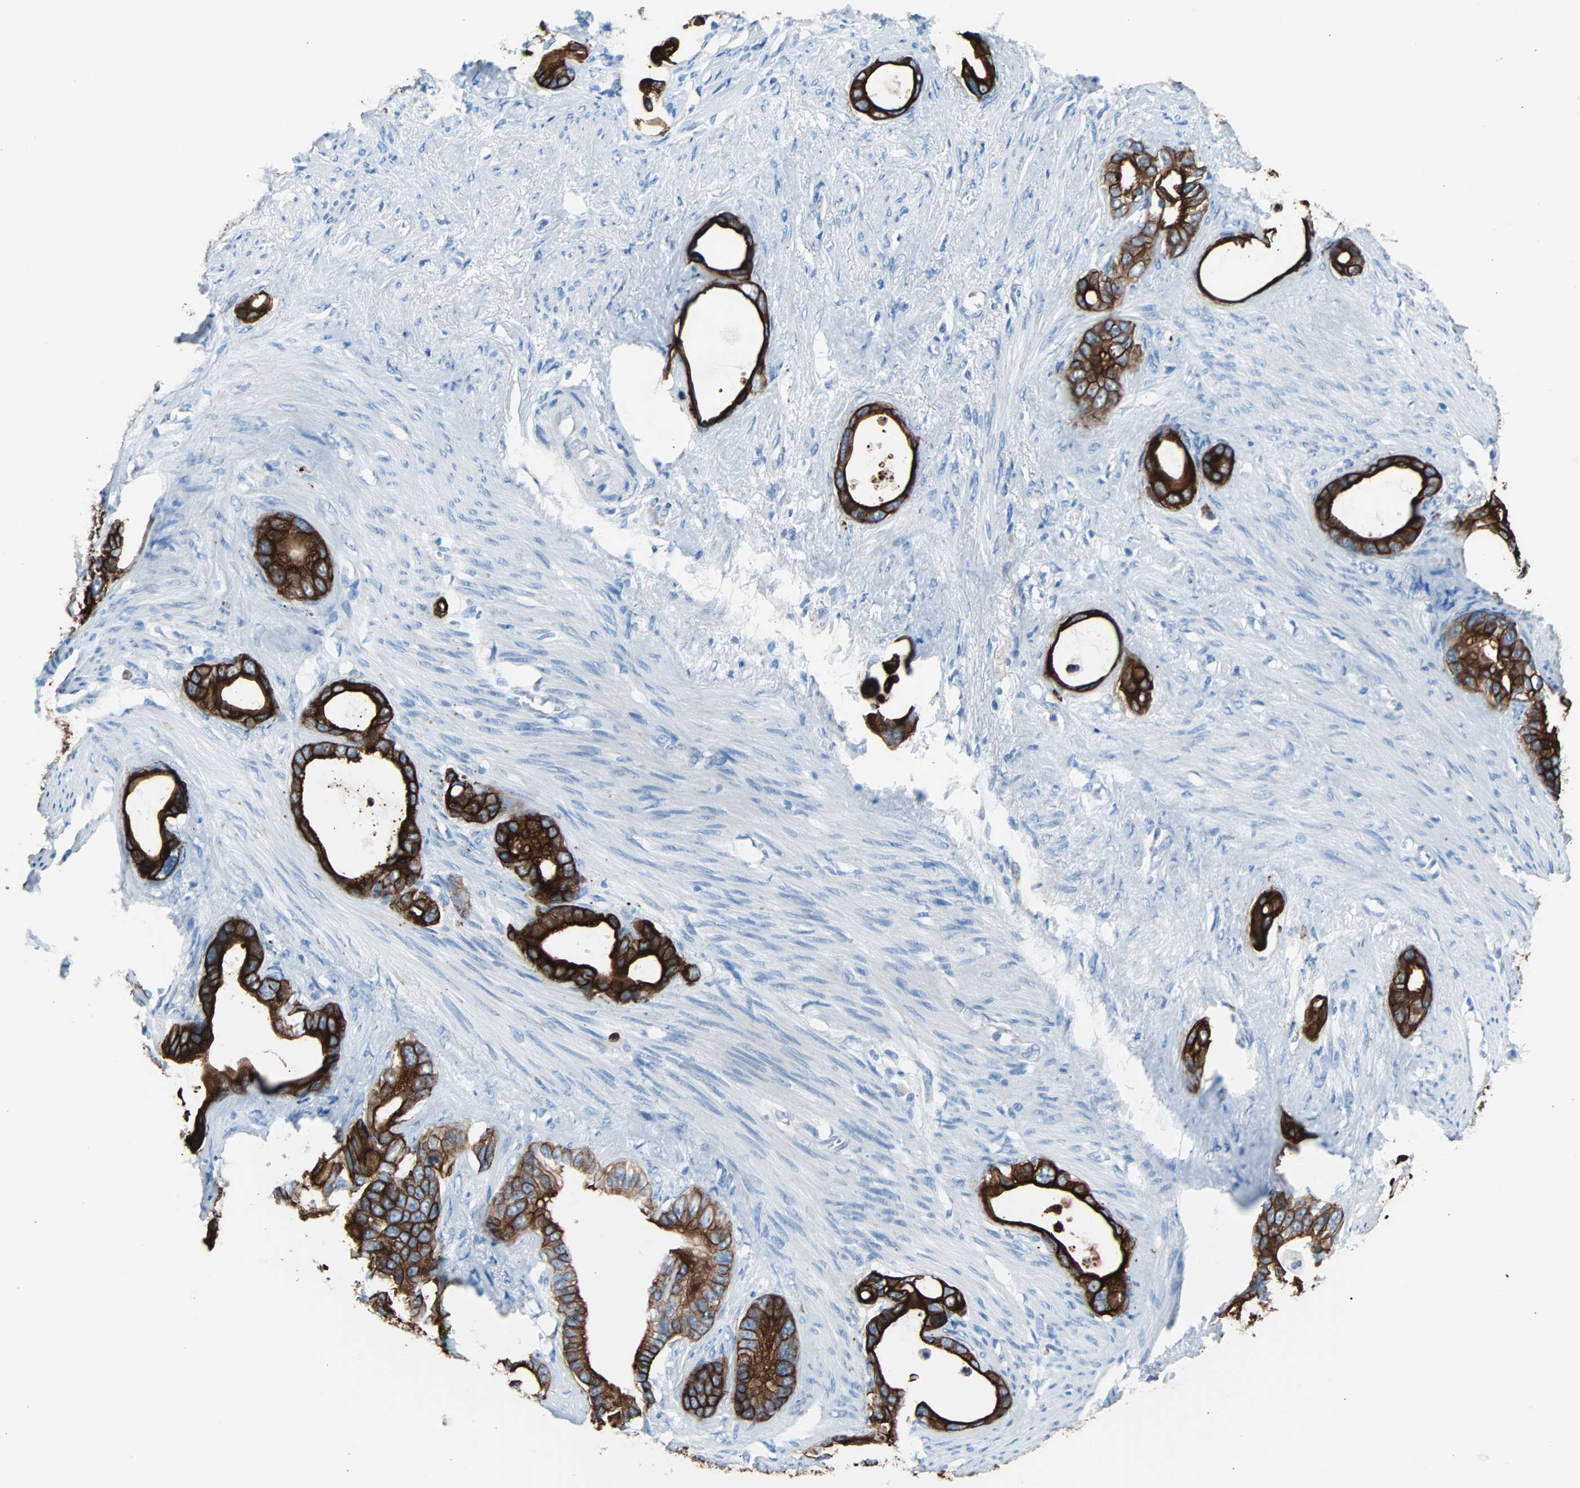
{"staining": {"intensity": "strong", "quantity": ">75%", "location": "cytoplasmic/membranous"}, "tissue": "stomach cancer", "cell_type": "Tumor cells", "image_type": "cancer", "snomed": [{"axis": "morphology", "description": "Adenocarcinoma, NOS"}, {"axis": "topography", "description": "Stomach"}], "caption": "Human stomach adenocarcinoma stained with a protein marker displays strong staining in tumor cells.", "gene": "KRT7", "patient": {"sex": "female", "age": 75}}